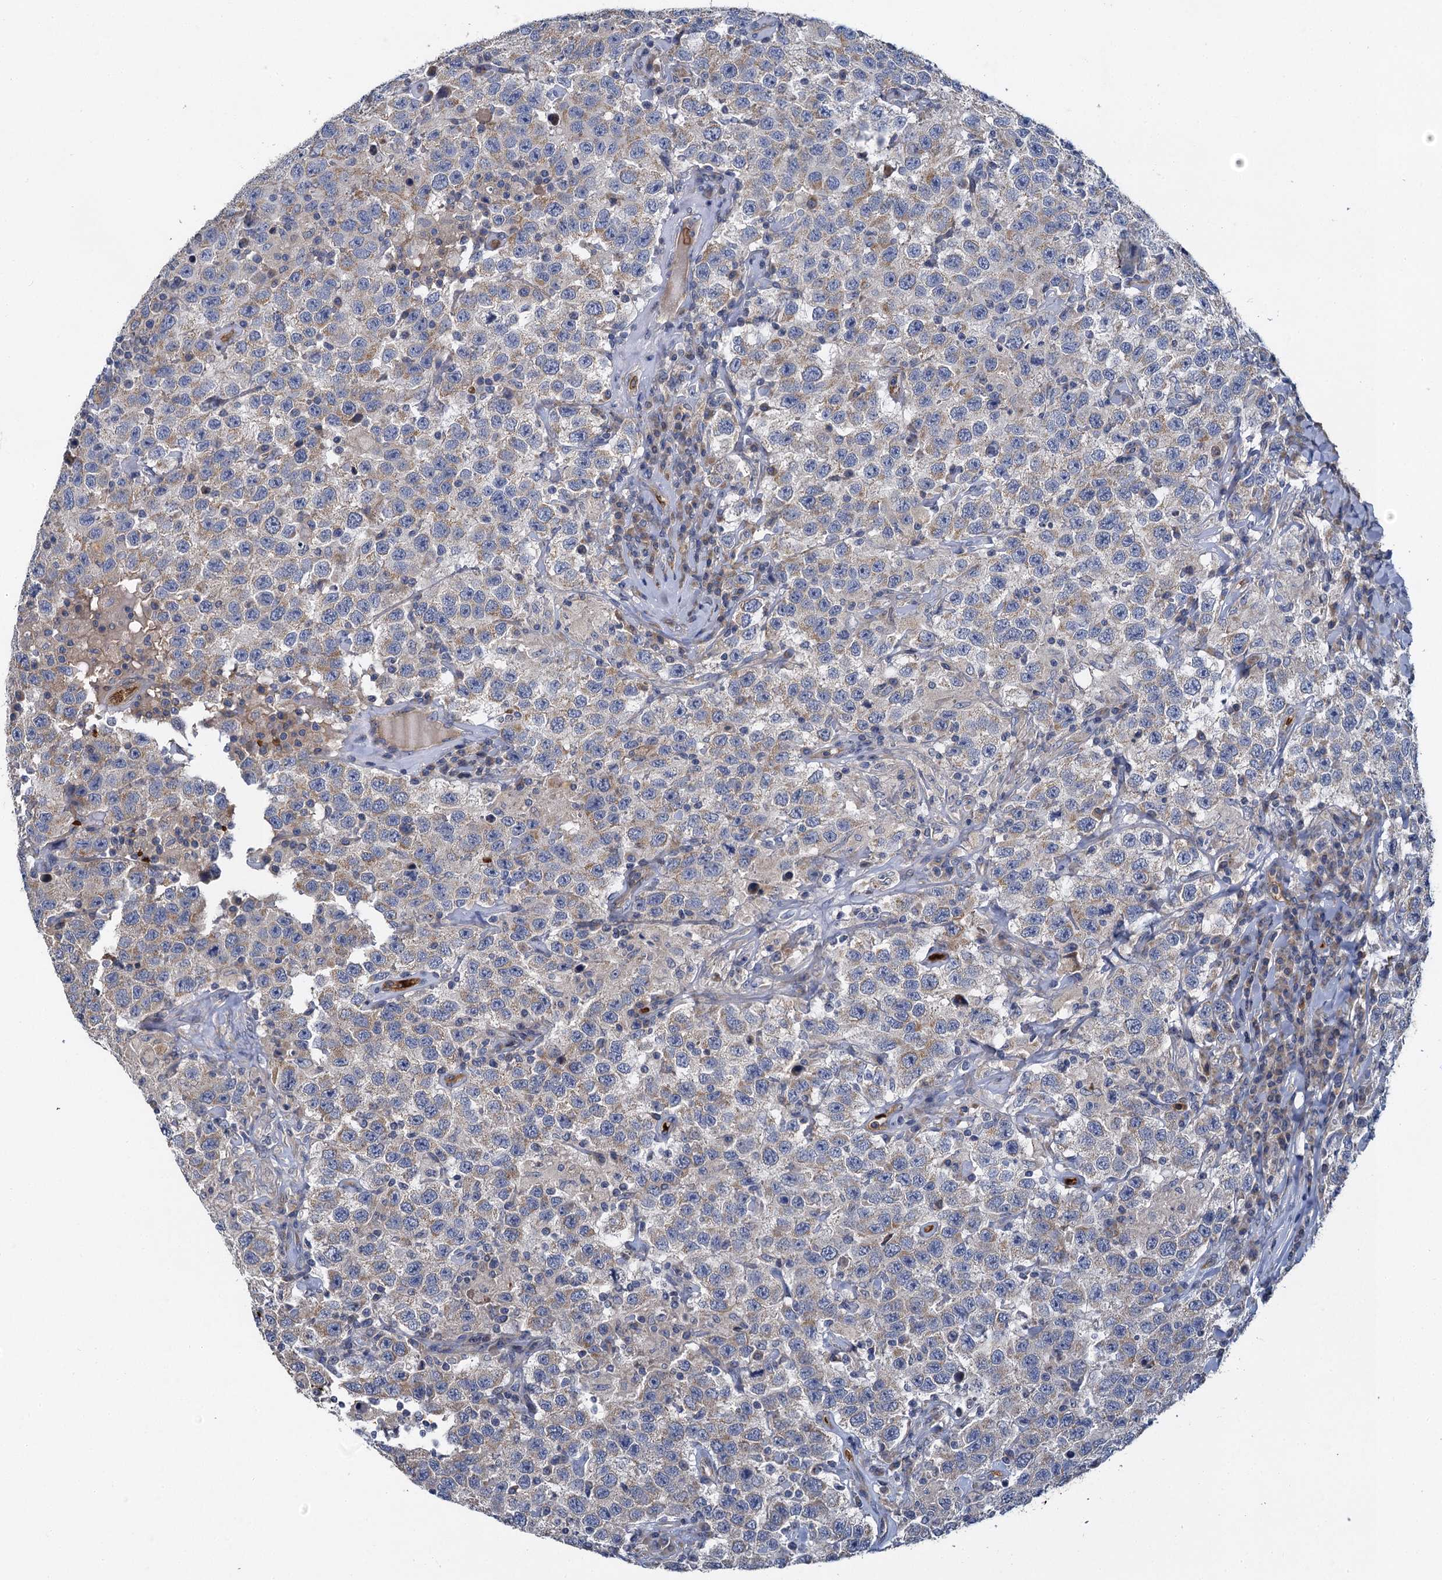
{"staining": {"intensity": "weak", "quantity": "<25%", "location": "cytoplasmic/membranous"}, "tissue": "testis cancer", "cell_type": "Tumor cells", "image_type": "cancer", "snomed": [{"axis": "morphology", "description": "Seminoma, NOS"}, {"axis": "topography", "description": "Testis"}], "caption": "Micrograph shows no significant protein staining in tumor cells of testis cancer (seminoma).", "gene": "BCS1L", "patient": {"sex": "male", "age": 41}}